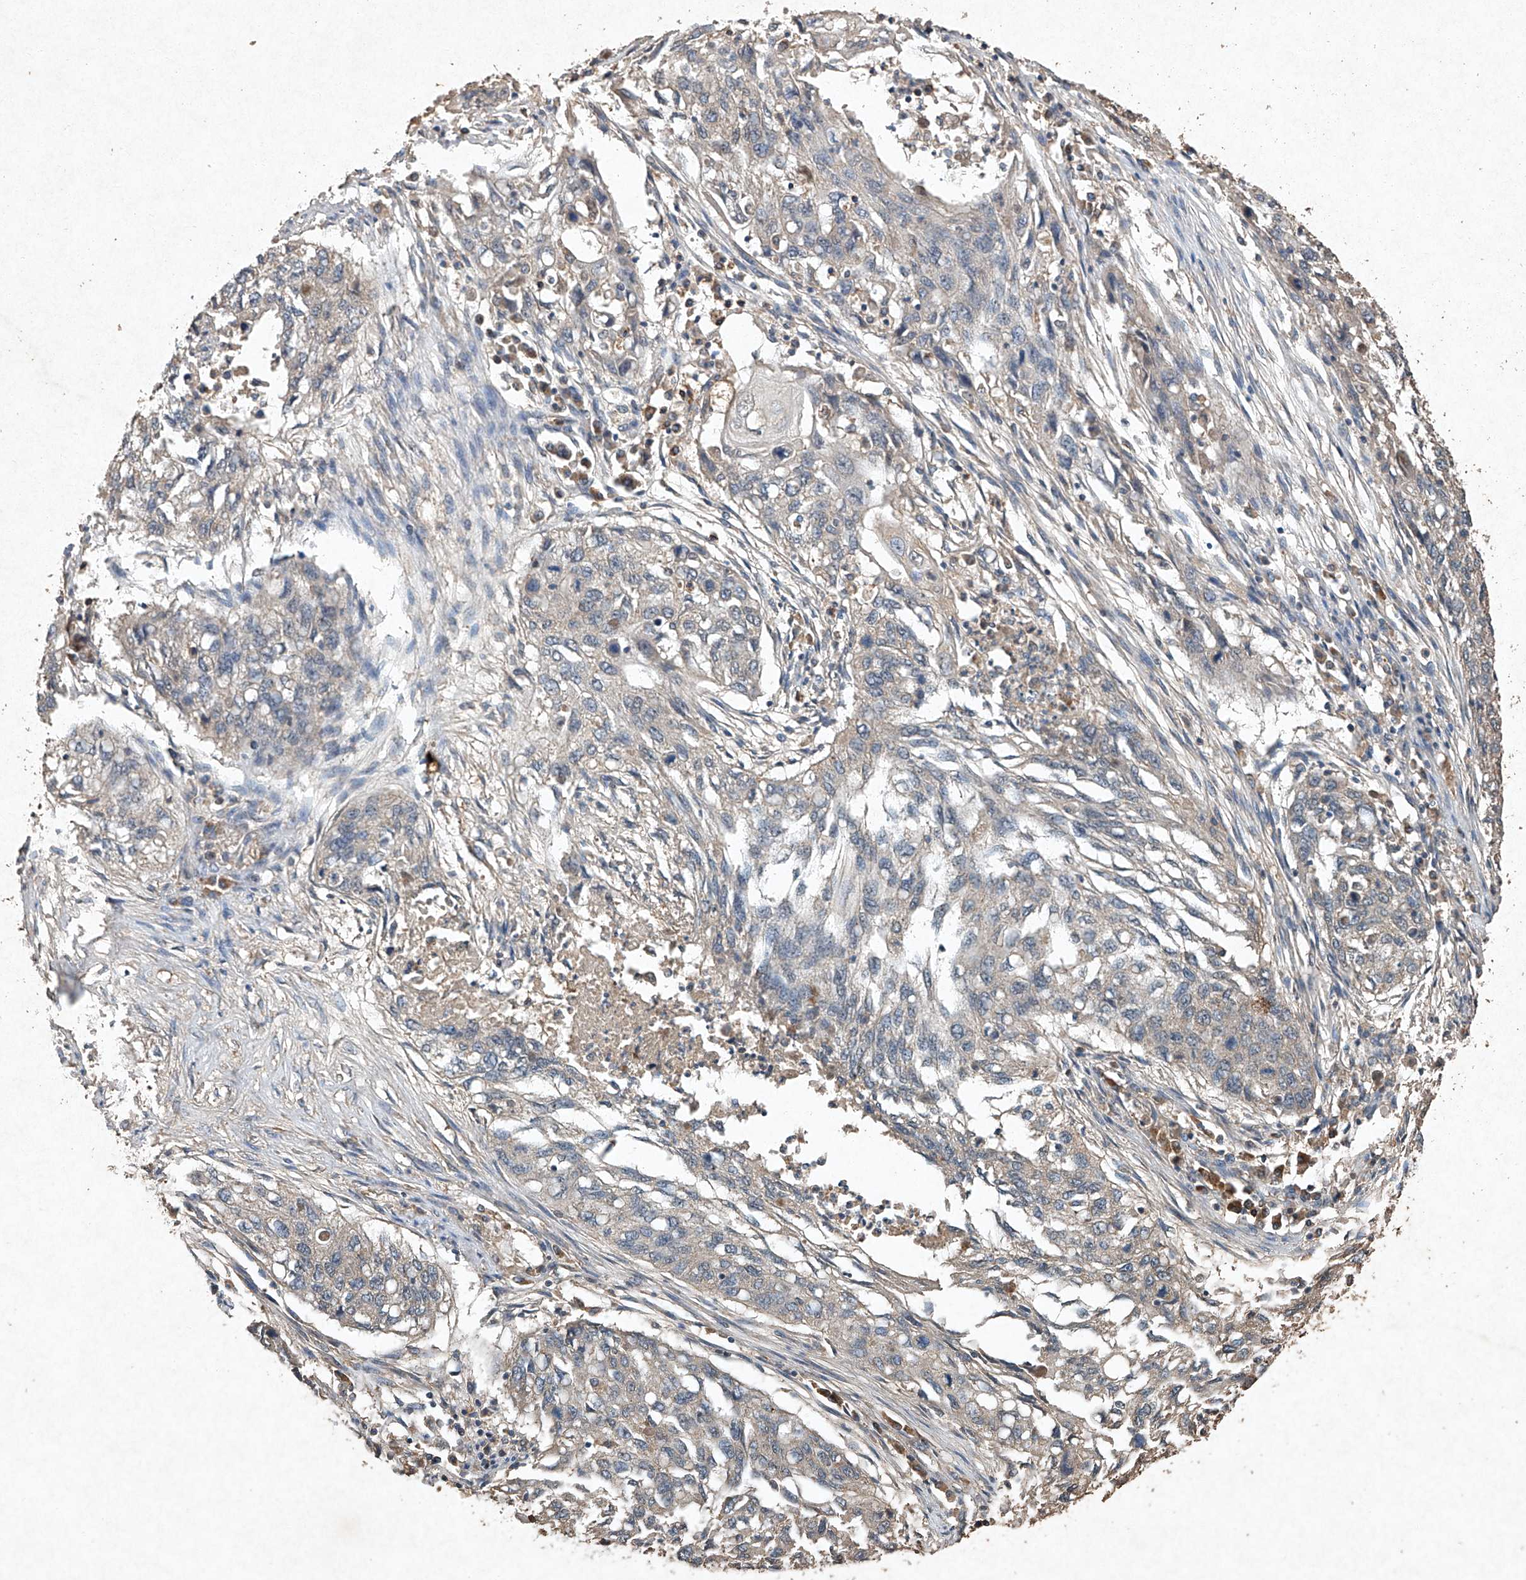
{"staining": {"intensity": "negative", "quantity": "none", "location": "none"}, "tissue": "lung cancer", "cell_type": "Tumor cells", "image_type": "cancer", "snomed": [{"axis": "morphology", "description": "Squamous cell carcinoma, NOS"}, {"axis": "topography", "description": "Lung"}], "caption": "Human lung cancer stained for a protein using immunohistochemistry demonstrates no positivity in tumor cells.", "gene": "STK3", "patient": {"sex": "female", "age": 63}}